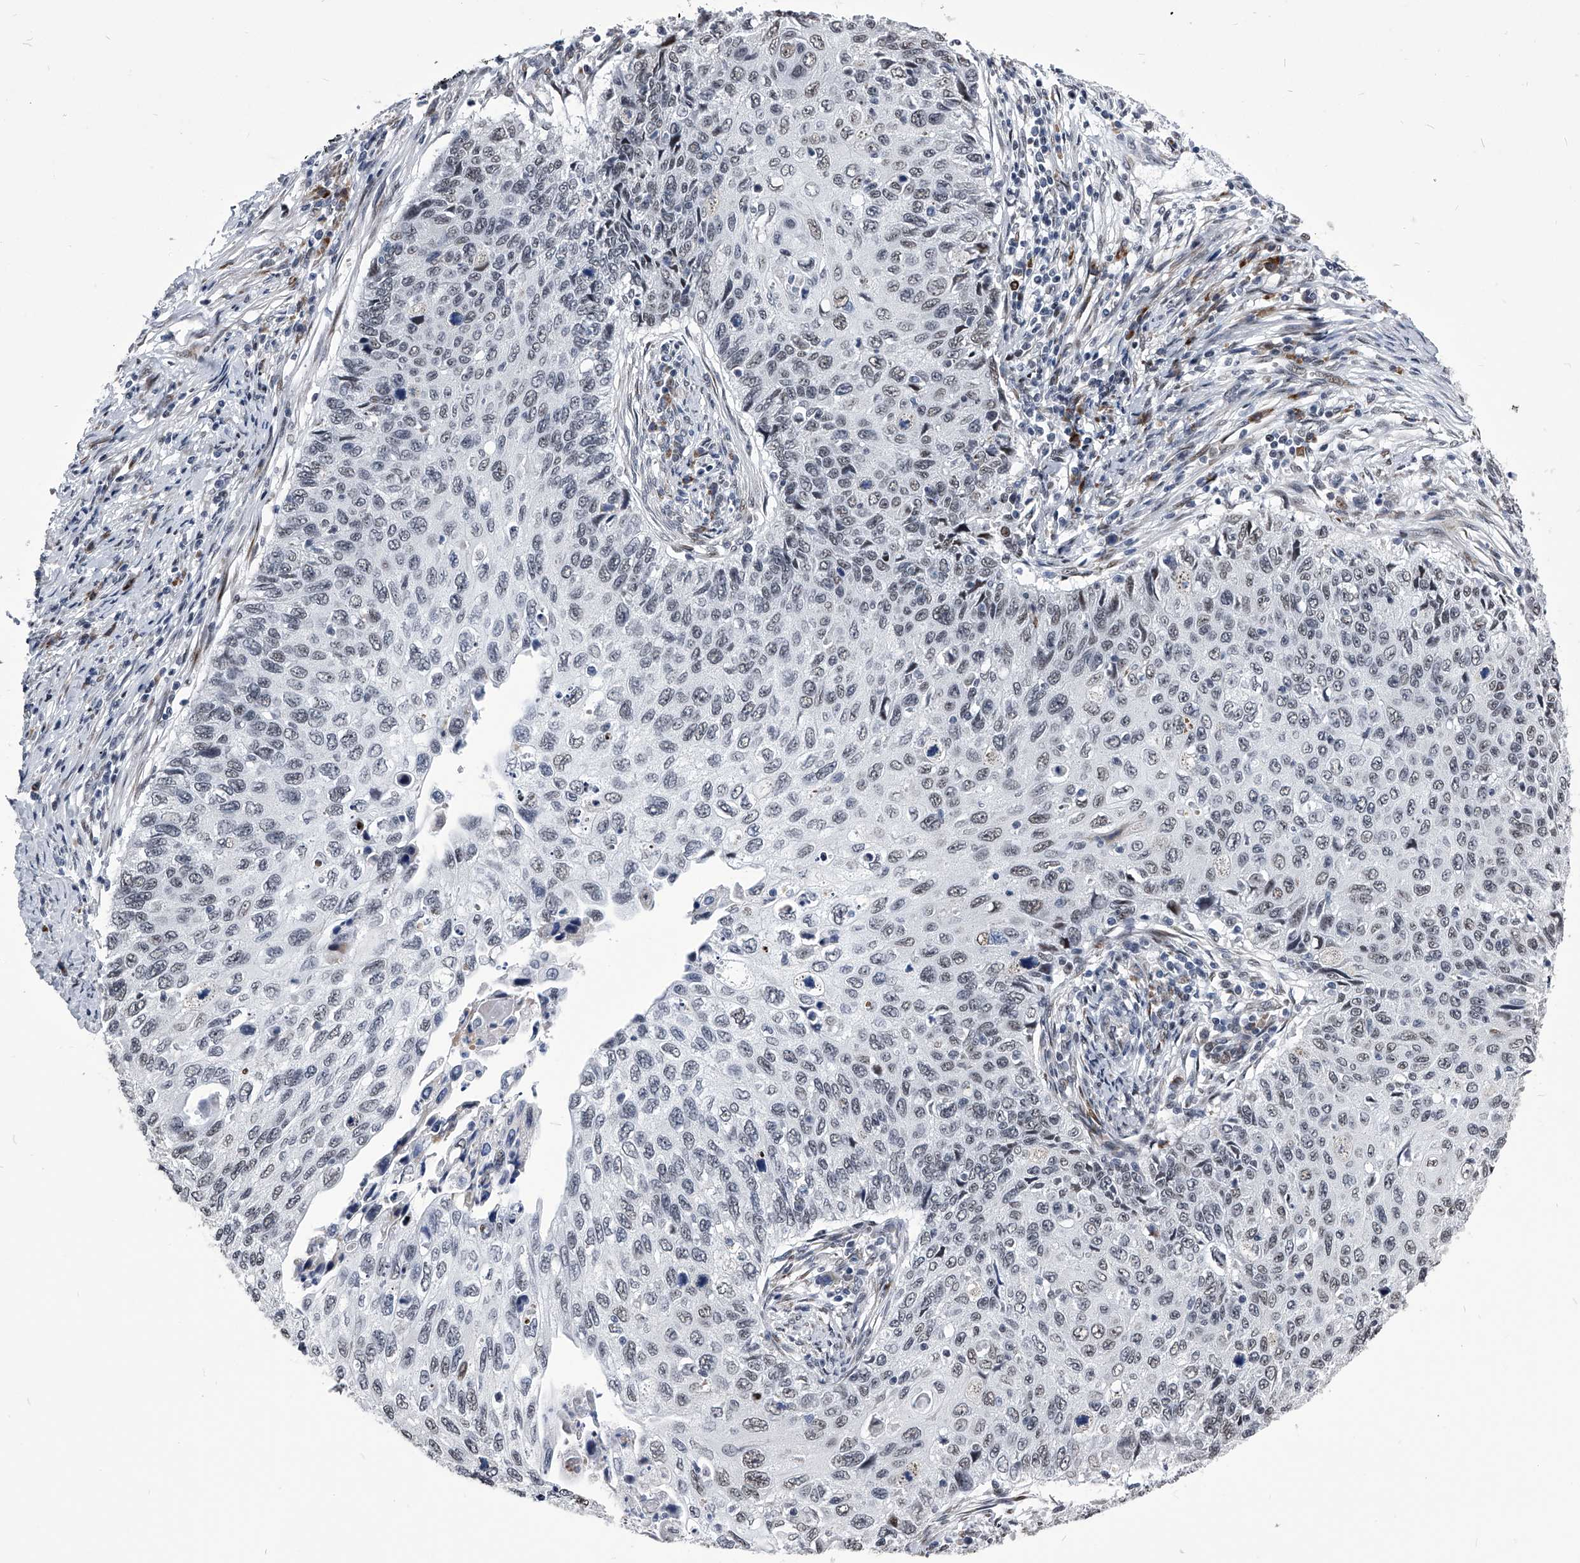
{"staining": {"intensity": "weak", "quantity": "<25%", "location": "nuclear"}, "tissue": "cervical cancer", "cell_type": "Tumor cells", "image_type": "cancer", "snomed": [{"axis": "morphology", "description": "Squamous cell carcinoma, NOS"}, {"axis": "topography", "description": "Cervix"}], "caption": "The IHC image has no significant positivity in tumor cells of cervical cancer (squamous cell carcinoma) tissue.", "gene": "CMTR1", "patient": {"sex": "female", "age": 70}}